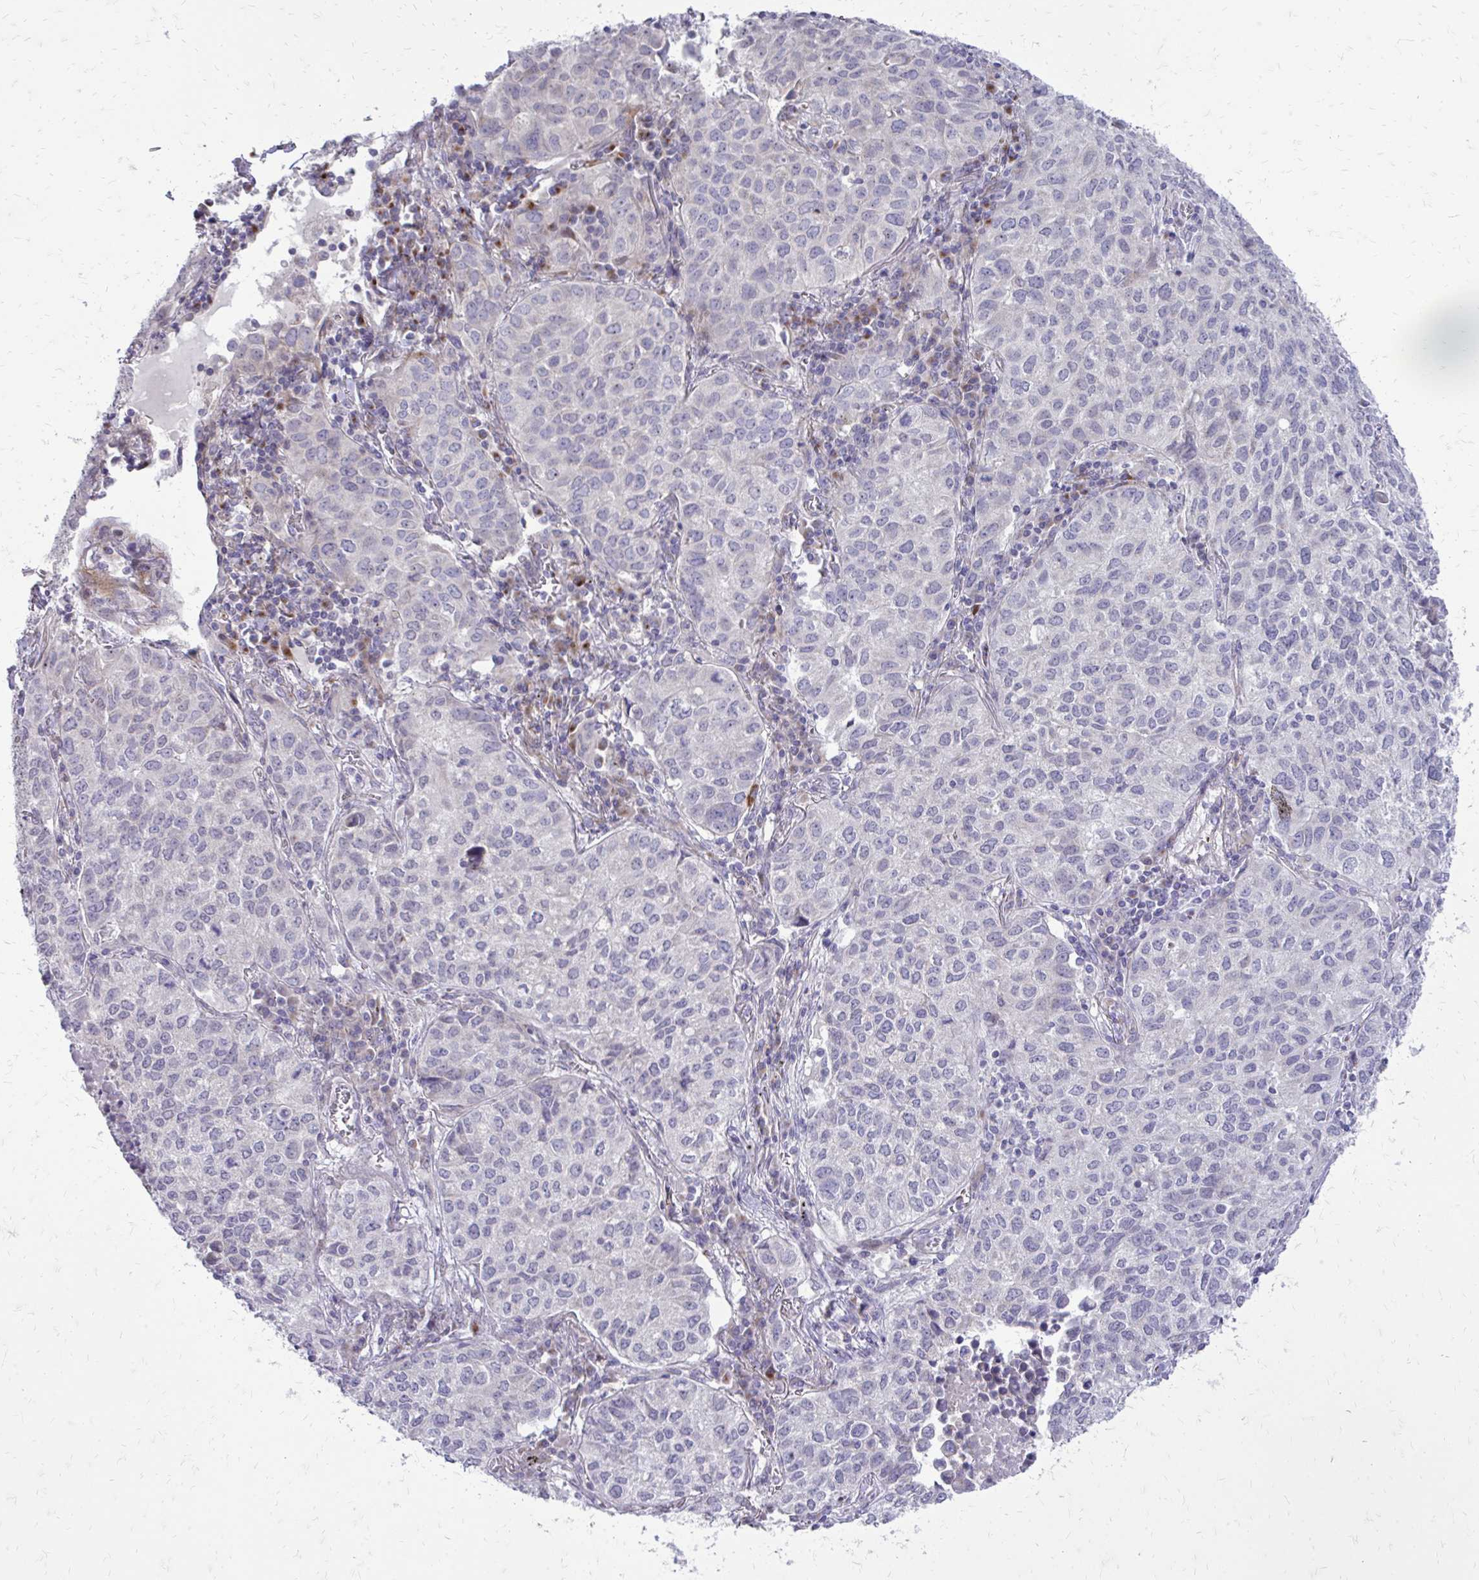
{"staining": {"intensity": "negative", "quantity": "none", "location": "none"}, "tissue": "lung cancer", "cell_type": "Tumor cells", "image_type": "cancer", "snomed": [{"axis": "morphology", "description": "Adenocarcinoma, NOS"}, {"axis": "topography", "description": "Lung"}], "caption": "The histopathology image demonstrates no staining of tumor cells in lung cancer.", "gene": "FUNDC2", "patient": {"sex": "female", "age": 50}}